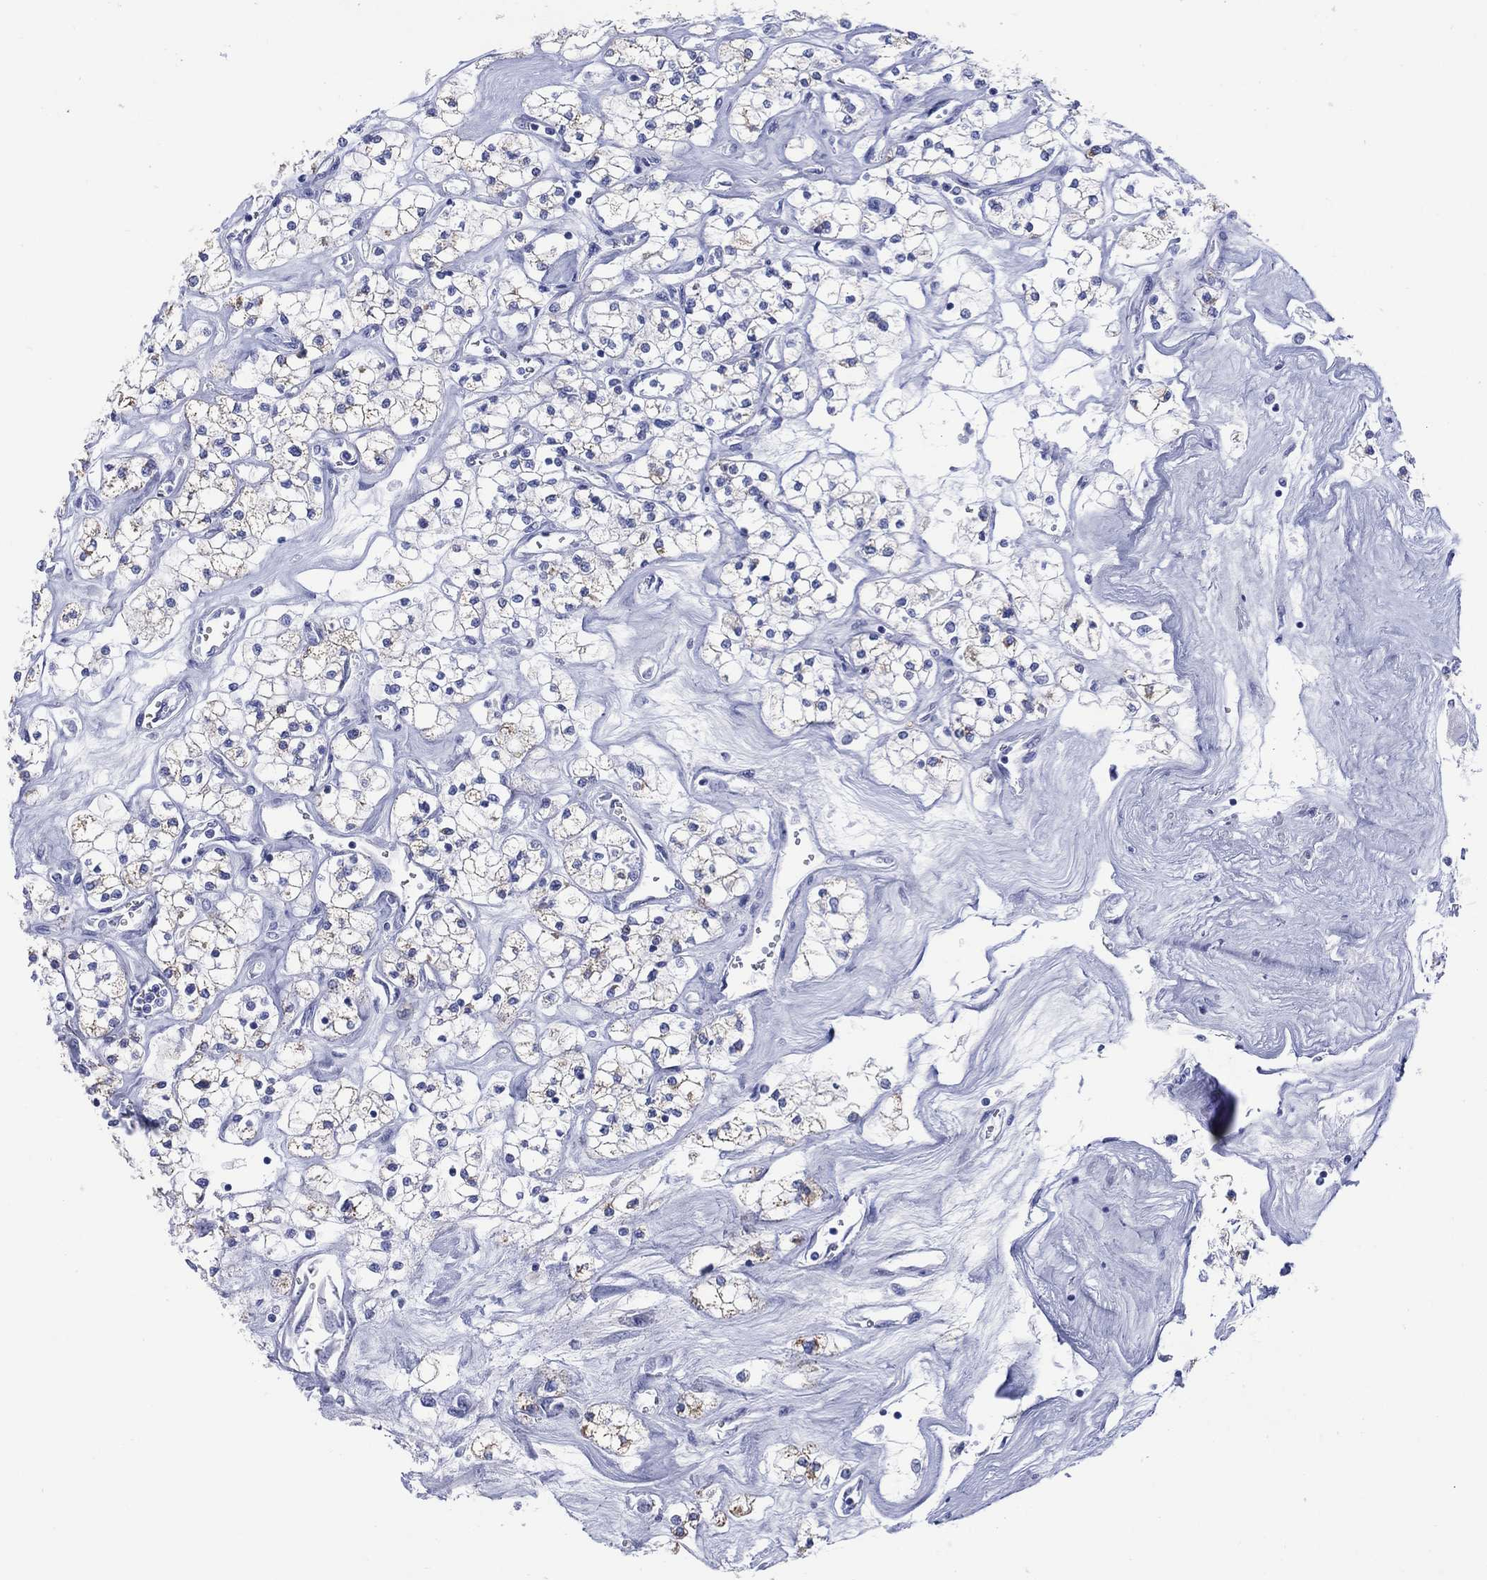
{"staining": {"intensity": "negative", "quantity": "none", "location": "none"}, "tissue": "renal cancer", "cell_type": "Tumor cells", "image_type": "cancer", "snomed": [{"axis": "morphology", "description": "Adenocarcinoma, NOS"}, {"axis": "topography", "description": "Kidney"}], "caption": "DAB (3,3'-diaminobenzidine) immunohistochemical staining of renal cancer (adenocarcinoma) displays no significant positivity in tumor cells.", "gene": "LRRD1", "patient": {"sex": "male", "age": 80}}